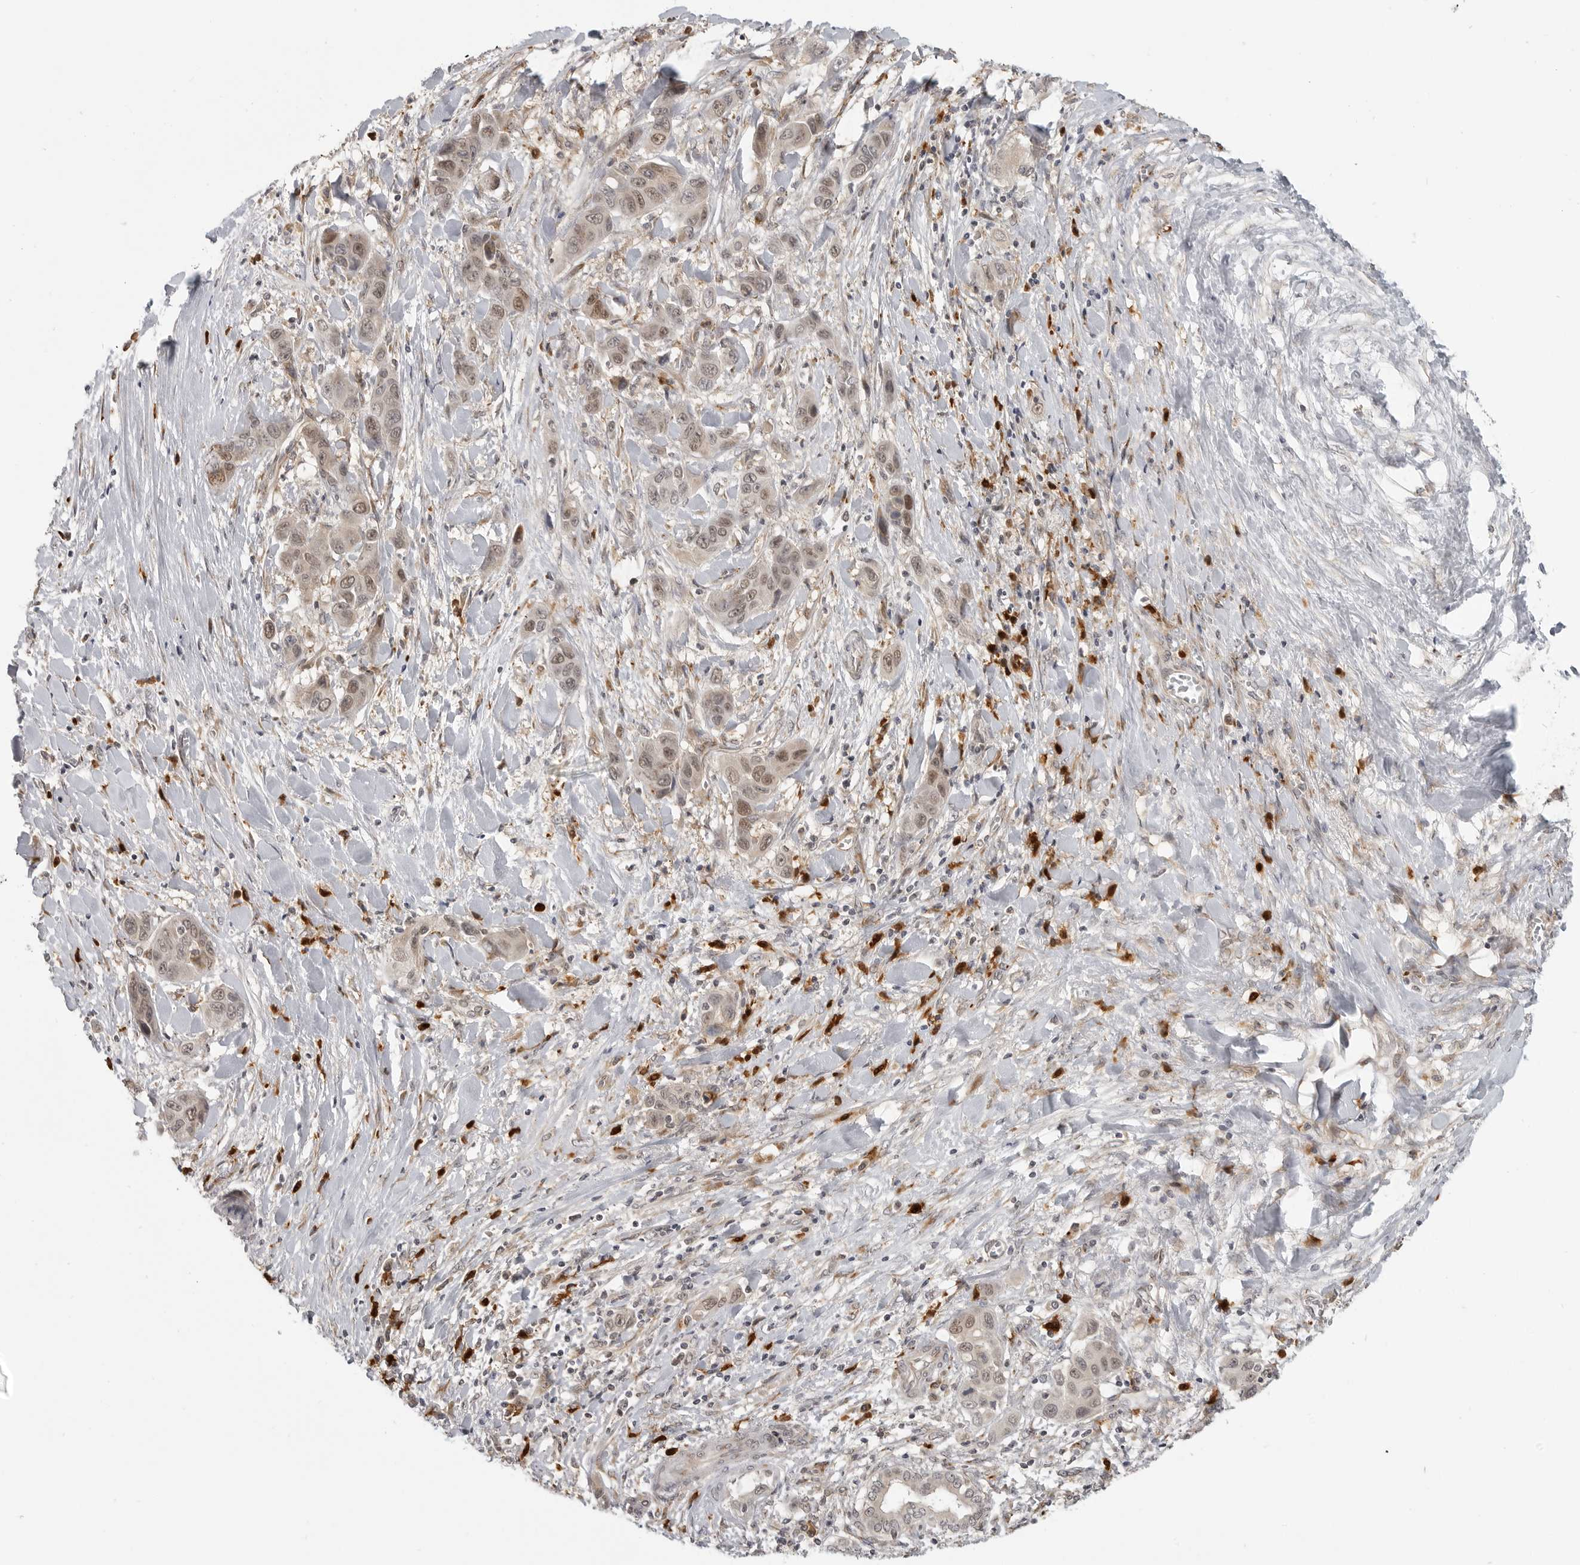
{"staining": {"intensity": "weak", "quantity": ">75%", "location": "nuclear"}, "tissue": "liver cancer", "cell_type": "Tumor cells", "image_type": "cancer", "snomed": [{"axis": "morphology", "description": "Cholangiocarcinoma"}, {"axis": "topography", "description": "Liver"}], "caption": "Immunohistochemical staining of liver cholangiocarcinoma shows weak nuclear protein staining in about >75% of tumor cells.", "gene": "CEP295NL", "patient": {"sex": "female", "age": 52}}